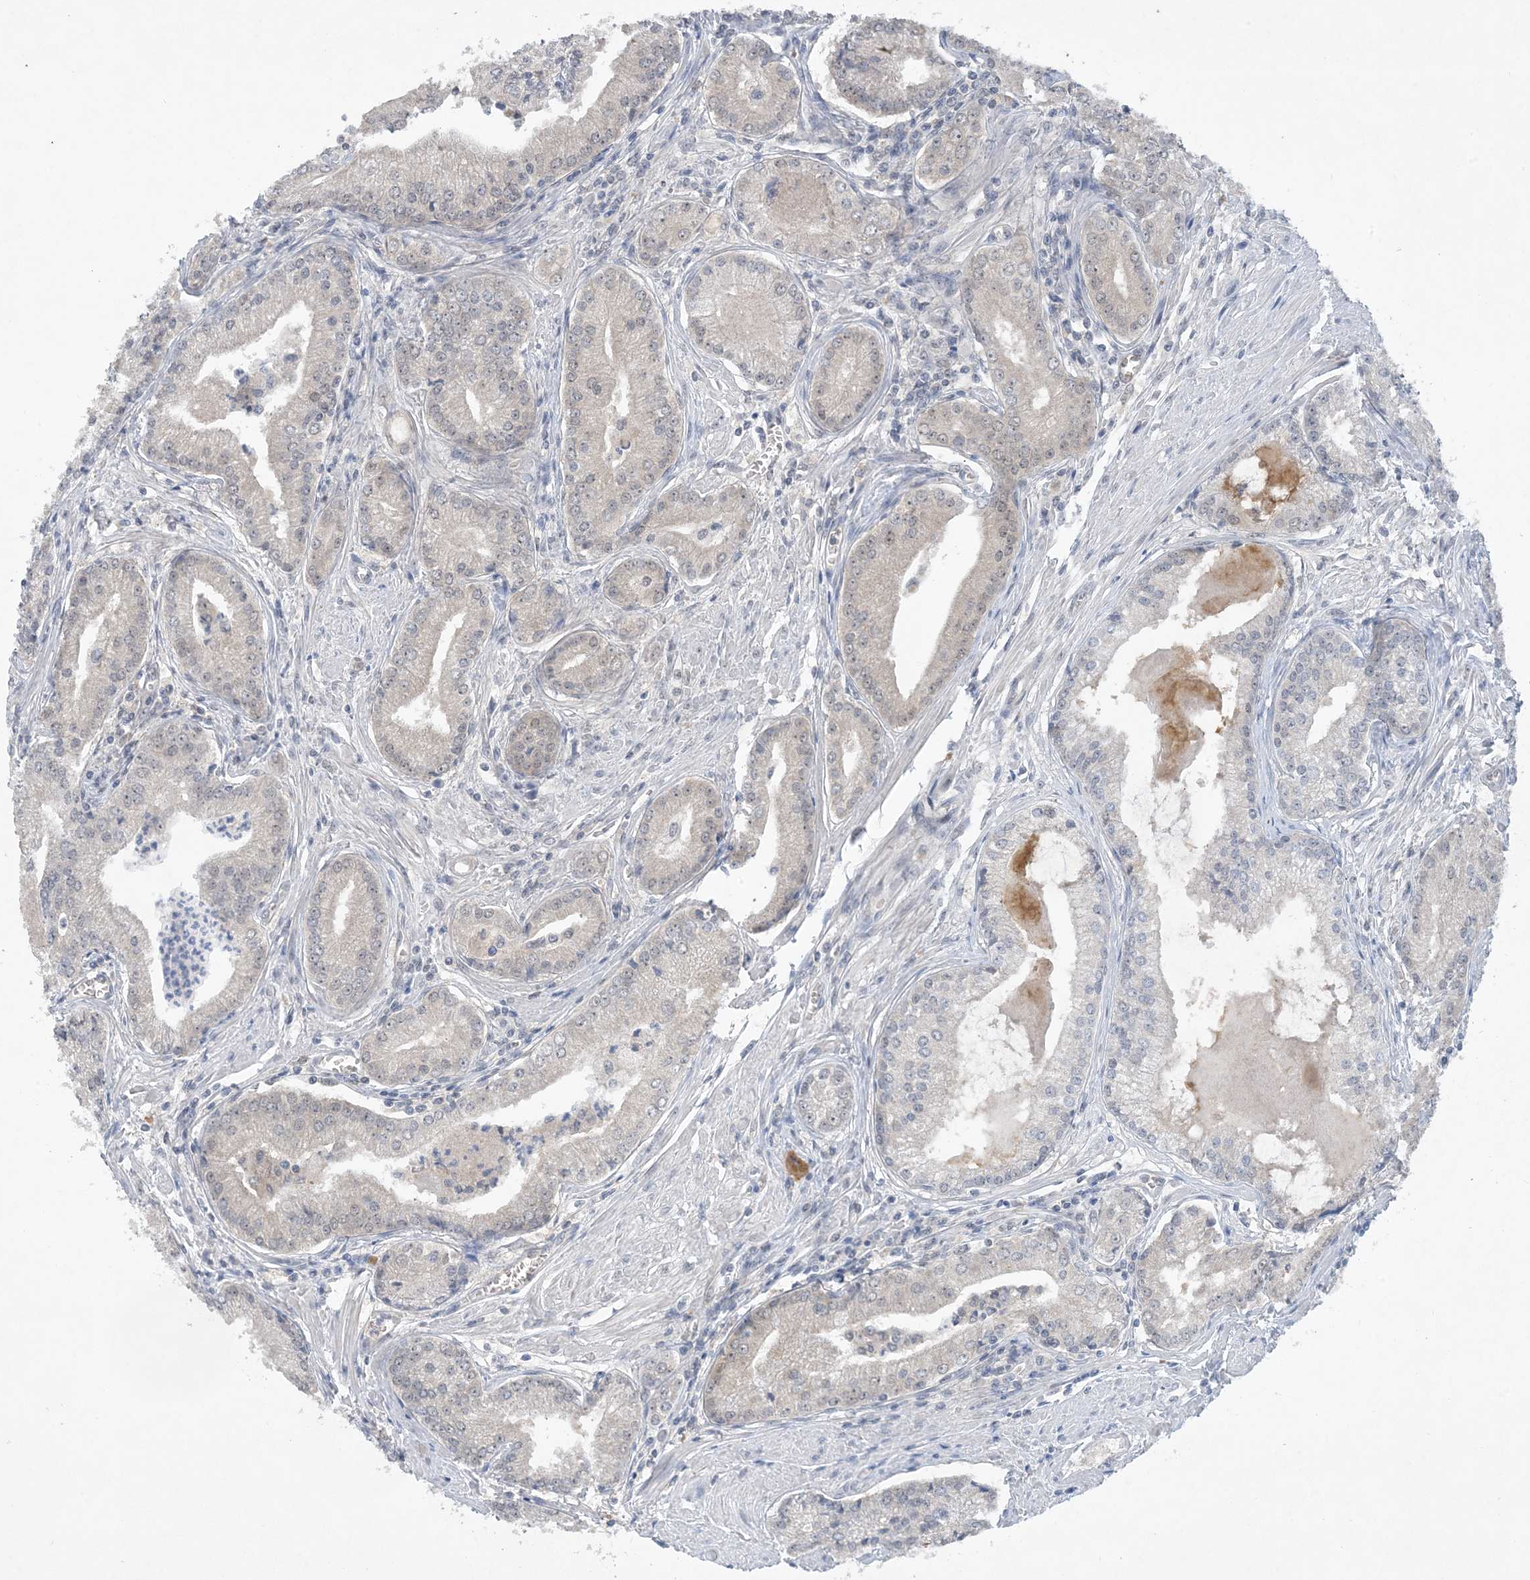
{"staining": {"intensity": "negative", "quantity": "none", "location": "none"}, "tissue": "prostate cancer", "cell_type": "Tumor cells", "image_type": "cancer", "snomed": [{"axis": "morphology", "description": "Adenocarcinoma, Low grade"}, {"axis": "topography", "description": "Prostate"}], "caption": "The micrograph displays no staining of tumor cells in prostate cancer.", "gene": "UBE2E1", "patient": {"sex": "male", "age": 54}}